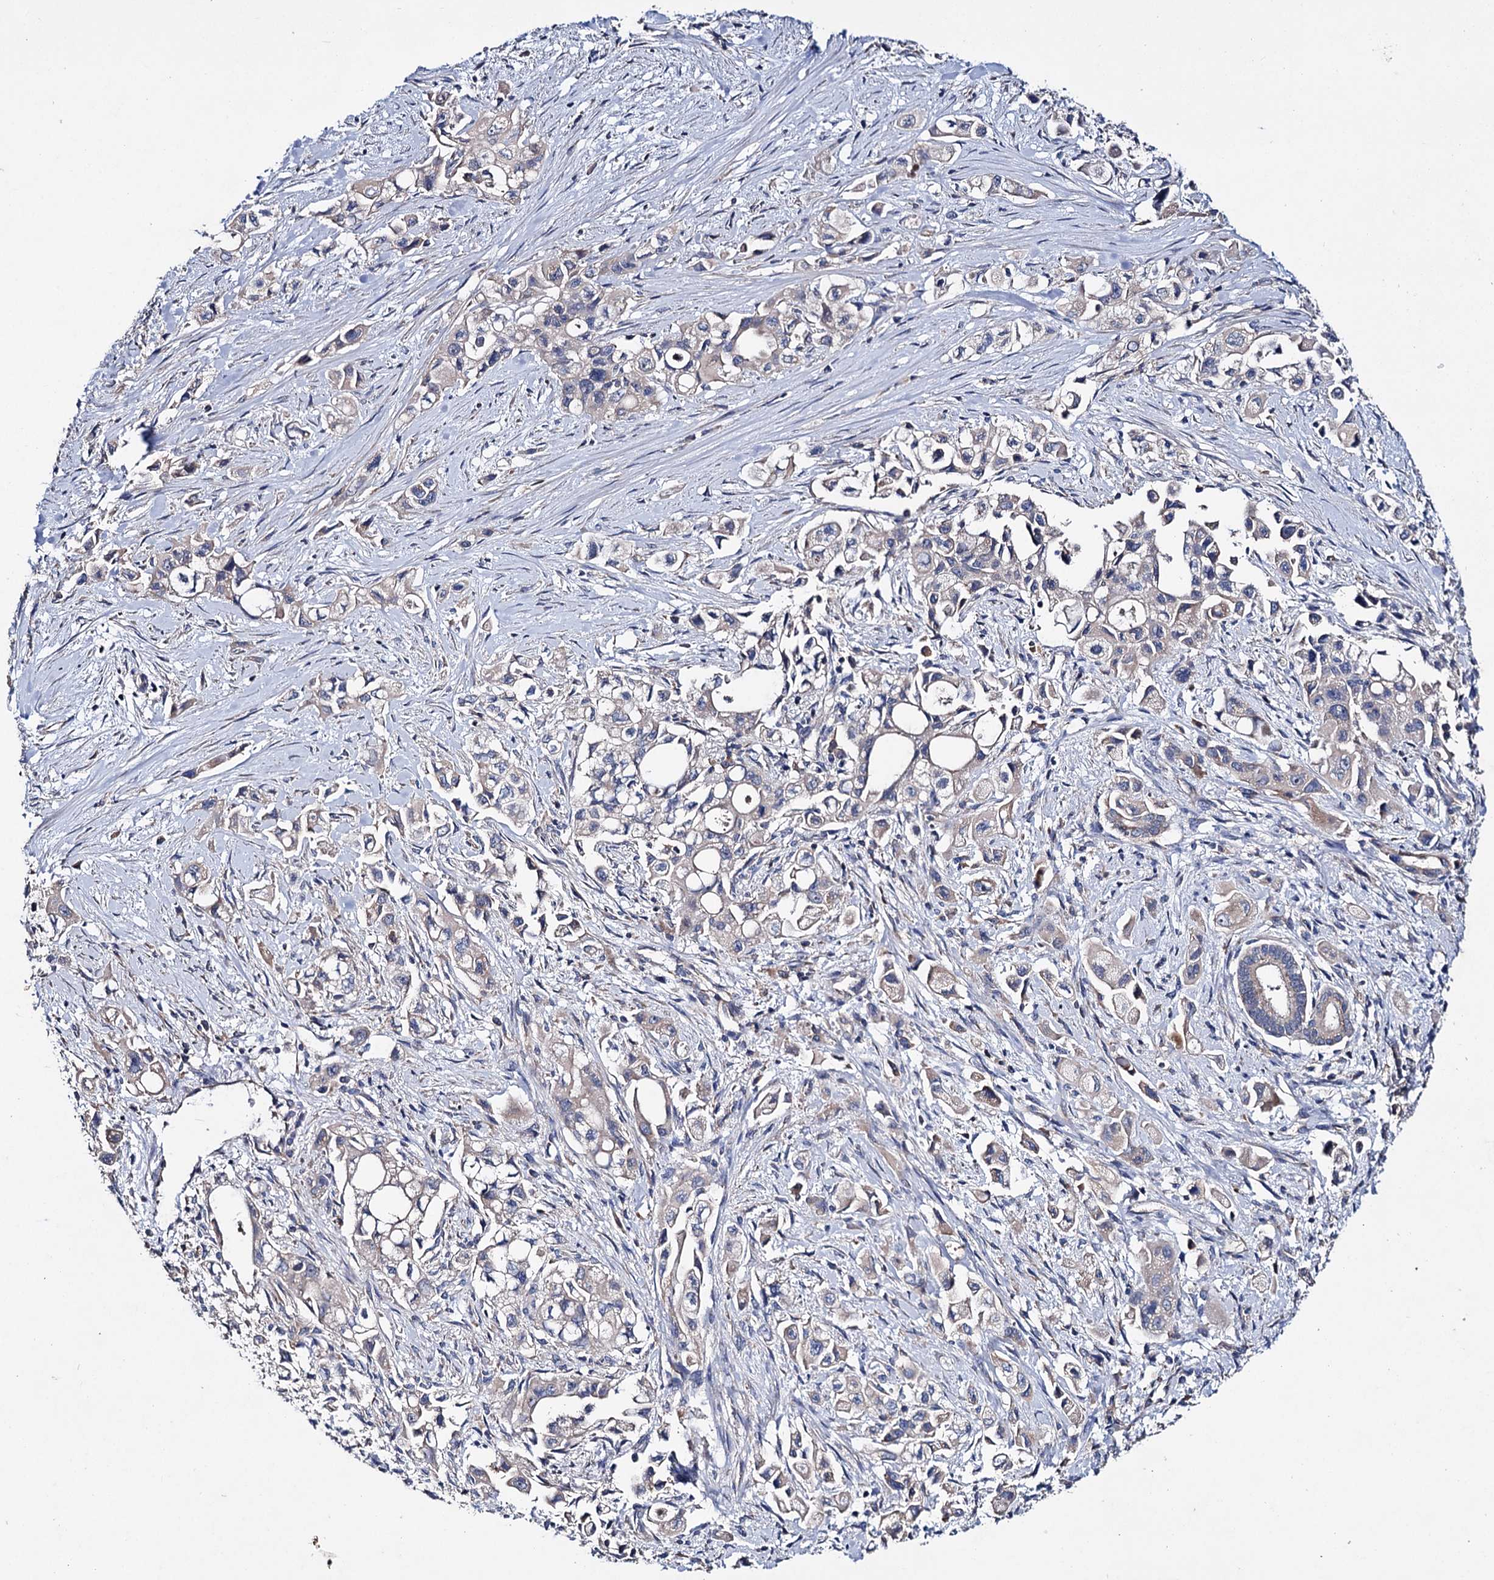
{"staining": {"intensity": "negative", "quantity": "none", "location": "none"}, "tissue": "pancreatic cancer", "cell_type": "Tumor cells", "image_type": "cancer", "snomed": [{"axis": "morphology", "description": "Adenocarcinoma, NOS"}, {"axis": "topography", "description": "Pancreas"}], "caption": "This micrograph is of pancreatic adenocarcinoma stained with immunohistochemistry (IHC) to label a protein in brown with the nuclei are counter-stained blue. There is no positivity in tumor cells.", "gene": "CLPB", "patient": {"sex": "female", "age": 66}}